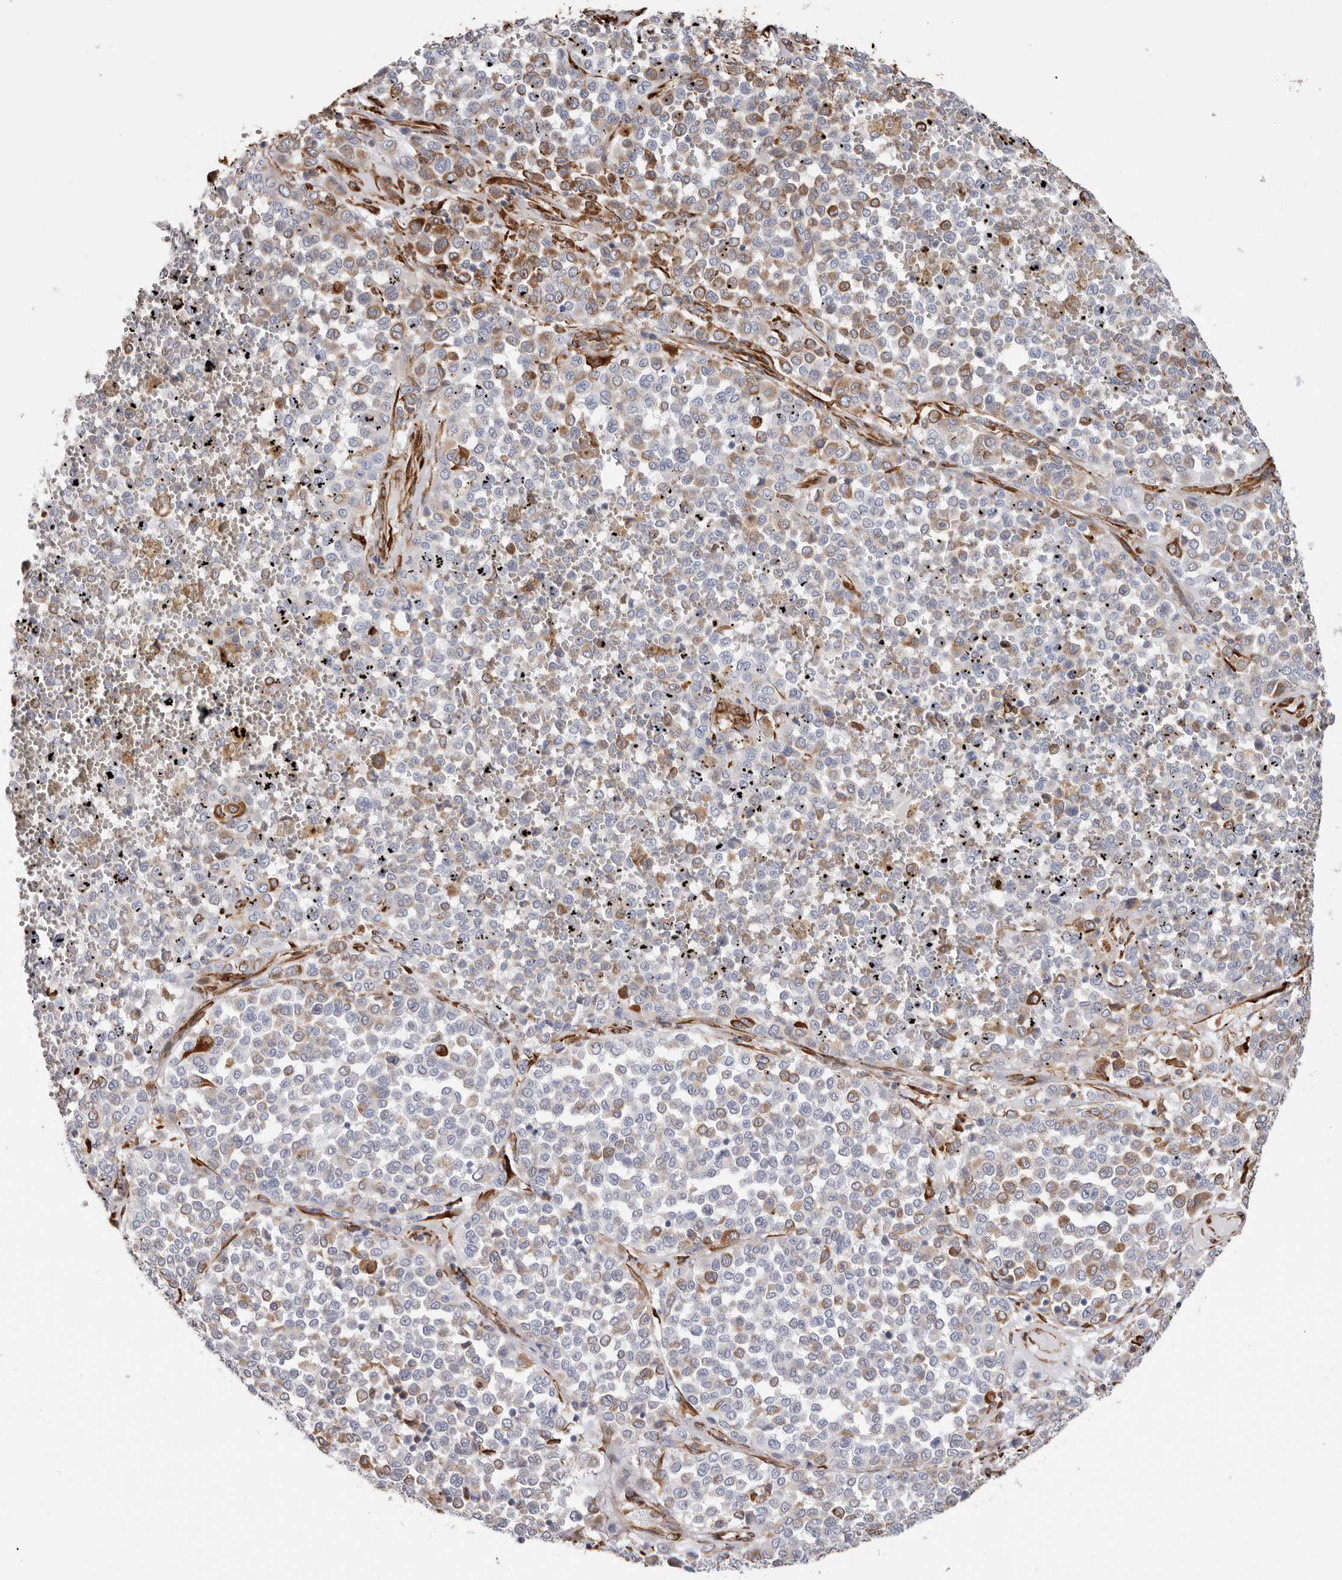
{"staining": {"intensity": "moderate", "quantity": "<25%", "location": "cytoplasmic/membranous"}, "tissue": "melanoma", "cell_type": "Tumor cells", "image_type": "cancer", "snomed": [{"axis": "morphology", "description": "Malignant melanoma, Metastatic site"}, {"axis": "topography", "description": "Pancreas"}], "caption": "Immunohistochemistry micrograph of melanoma stained for a protein (brown), which demonstrates low levels of moderate cytoplasmic/membranous positivity in about <25% of tumor cells.", "gene": "SEMA3E", "patient": {"sex": "female", "age": 30}}